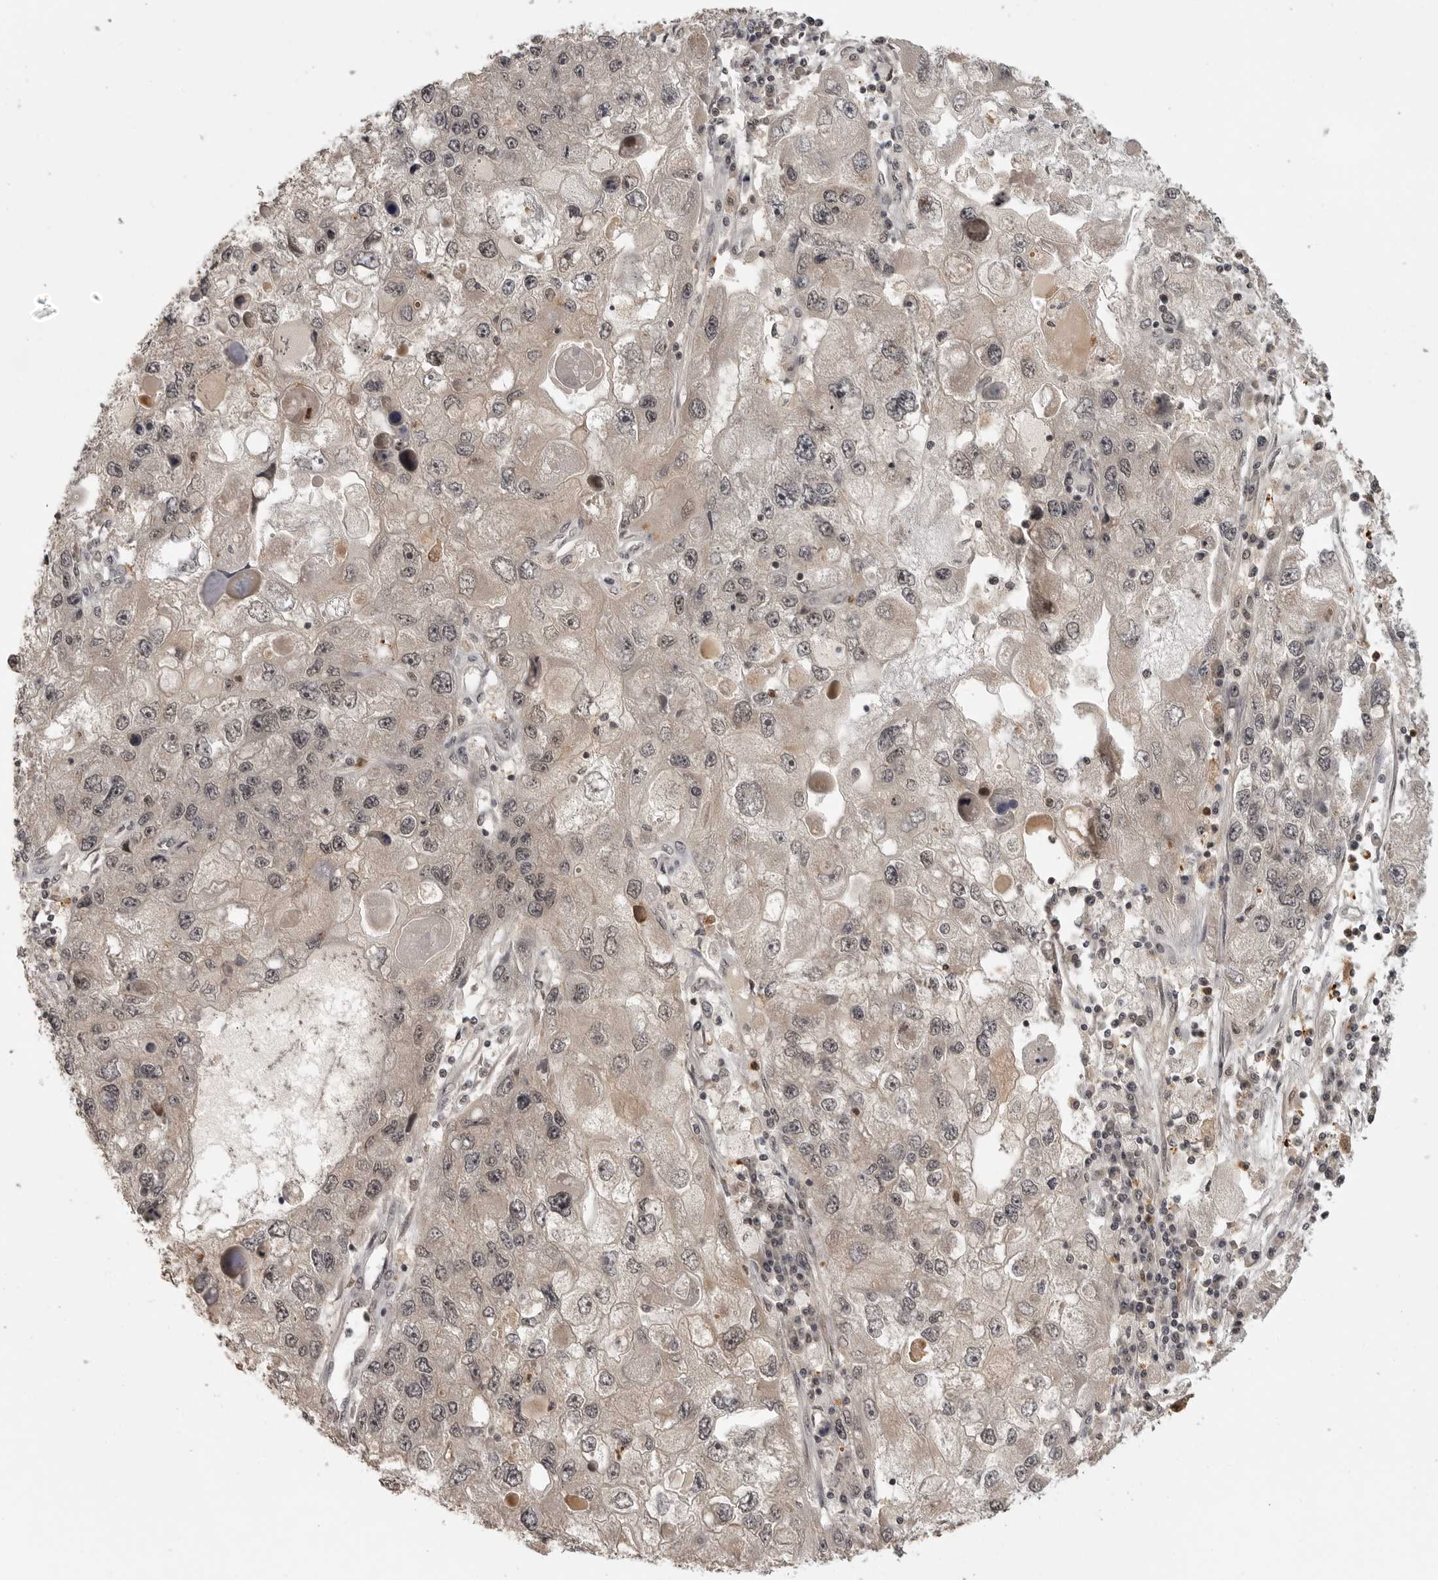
{"staining": {"intensity": "weak", "quantity": "25%-75%", "location": "cytoplasmic/membranous"}, "tissue": "endometrial cancer", "cell_type": "Tumor cells", "image_type": "cancer", "snomed": [{"axis": "morphology", "description": "Adenocarcinoma, NOS"}, {"axis": "topography", "description": "Endometrium"}], "caption": "This is a histology image of IHC staining of endometrial adenocarcinoma, which shows weak staining in the cytoplasmic/membranous of tumor cells.", "gene": "PEG3", "patient": {"sex": "female", "age": 49}}